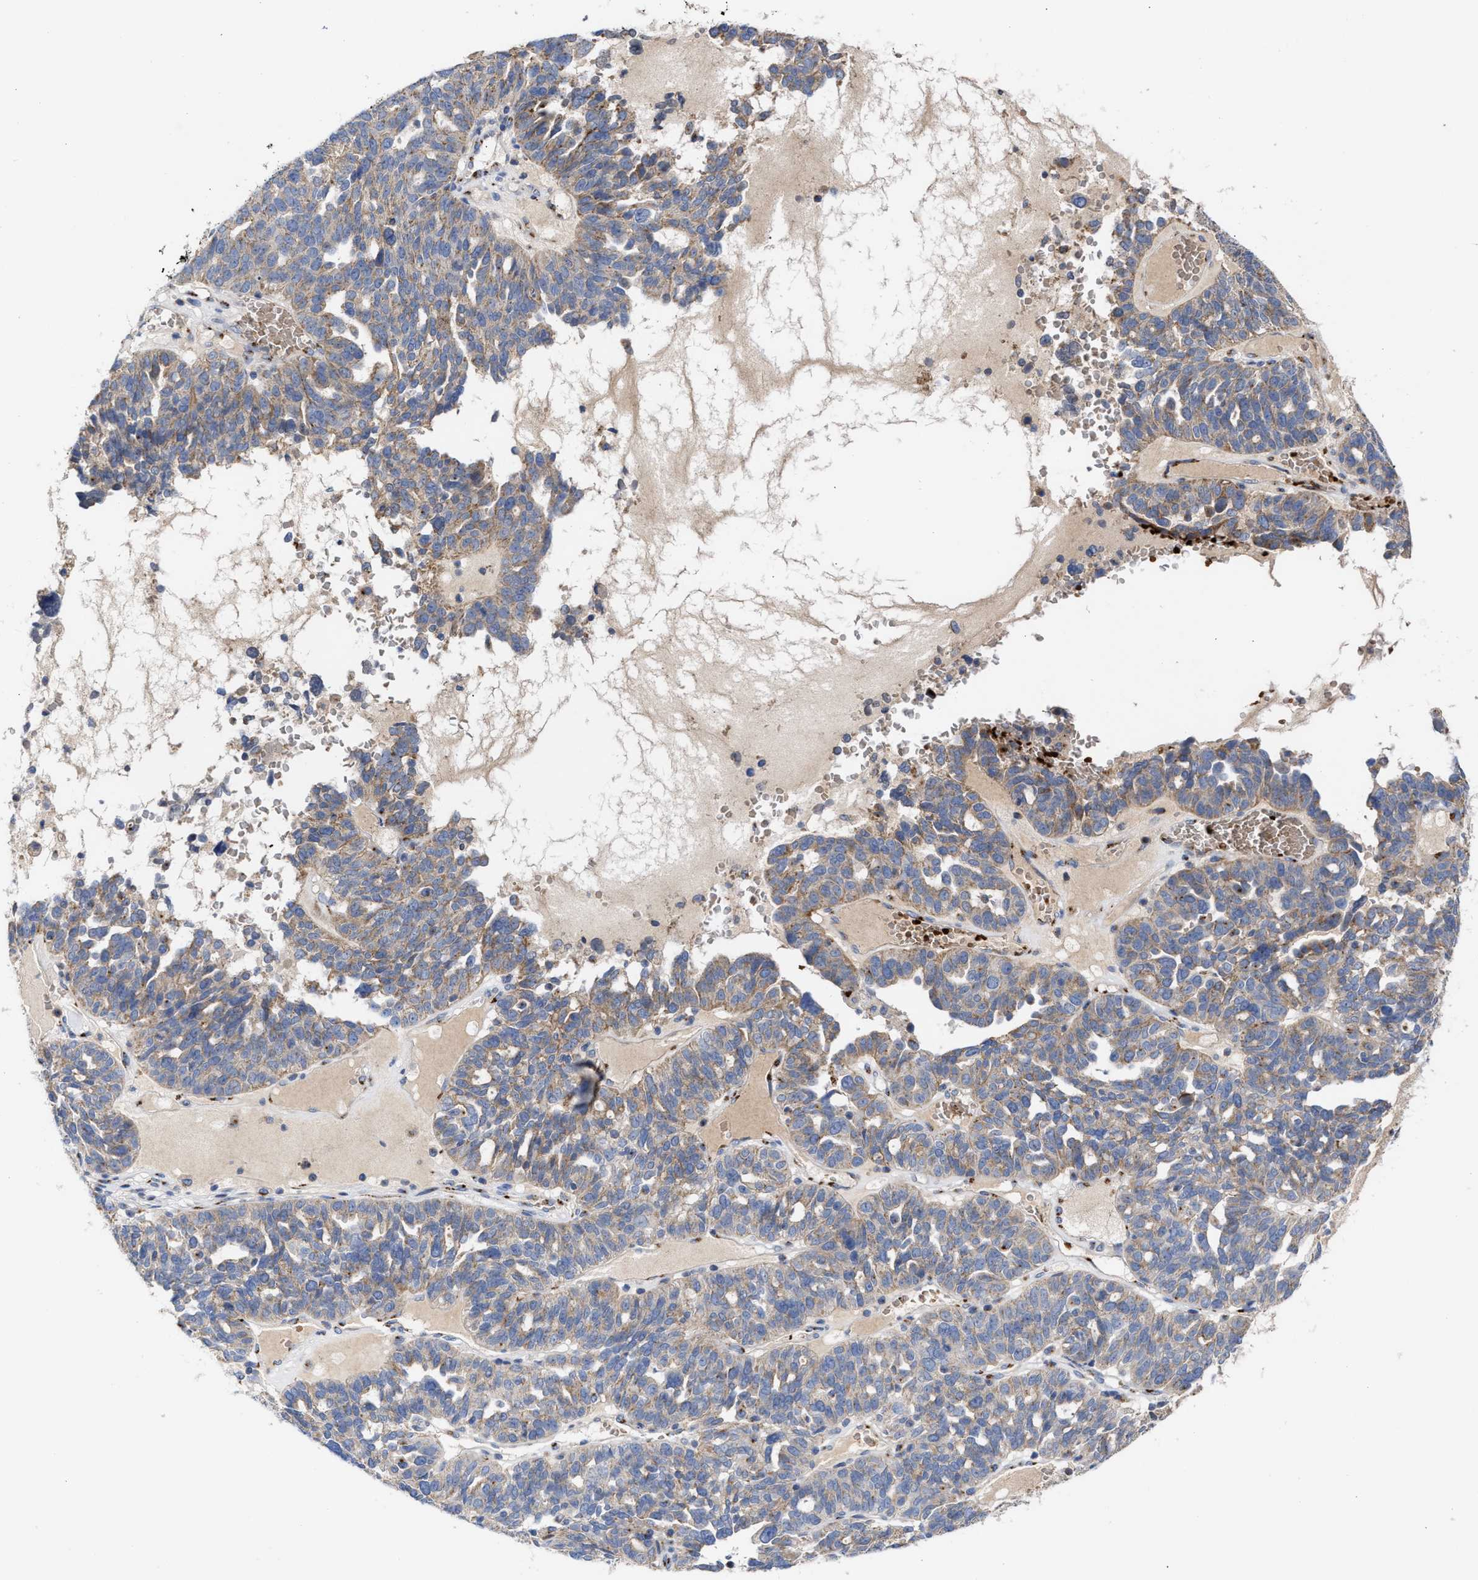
{"staining": {"intensity": "weak", "quantity": ">75%", "location": "cytoplasmic/membranous"}, "tissue": "ovarian cancer", "cell_type": "Tumor cells", "image_type": "cancer", "snomed": [{"axis": "morphology", "description": "Cystadenocarcinoma, serous, NOS"}, {"axis": "topography", "description": "Ovary"}], "caption": "Tumor cells display weak cytoplasmic/membranous positivity in about >75% of cells in ovarian serous cystadenocarcinoma. (DAB IHC, brown staining for protein, blue staining for nuclei).", "gene": "CCL2", "patient": {"sex": "female", "age": 59}}